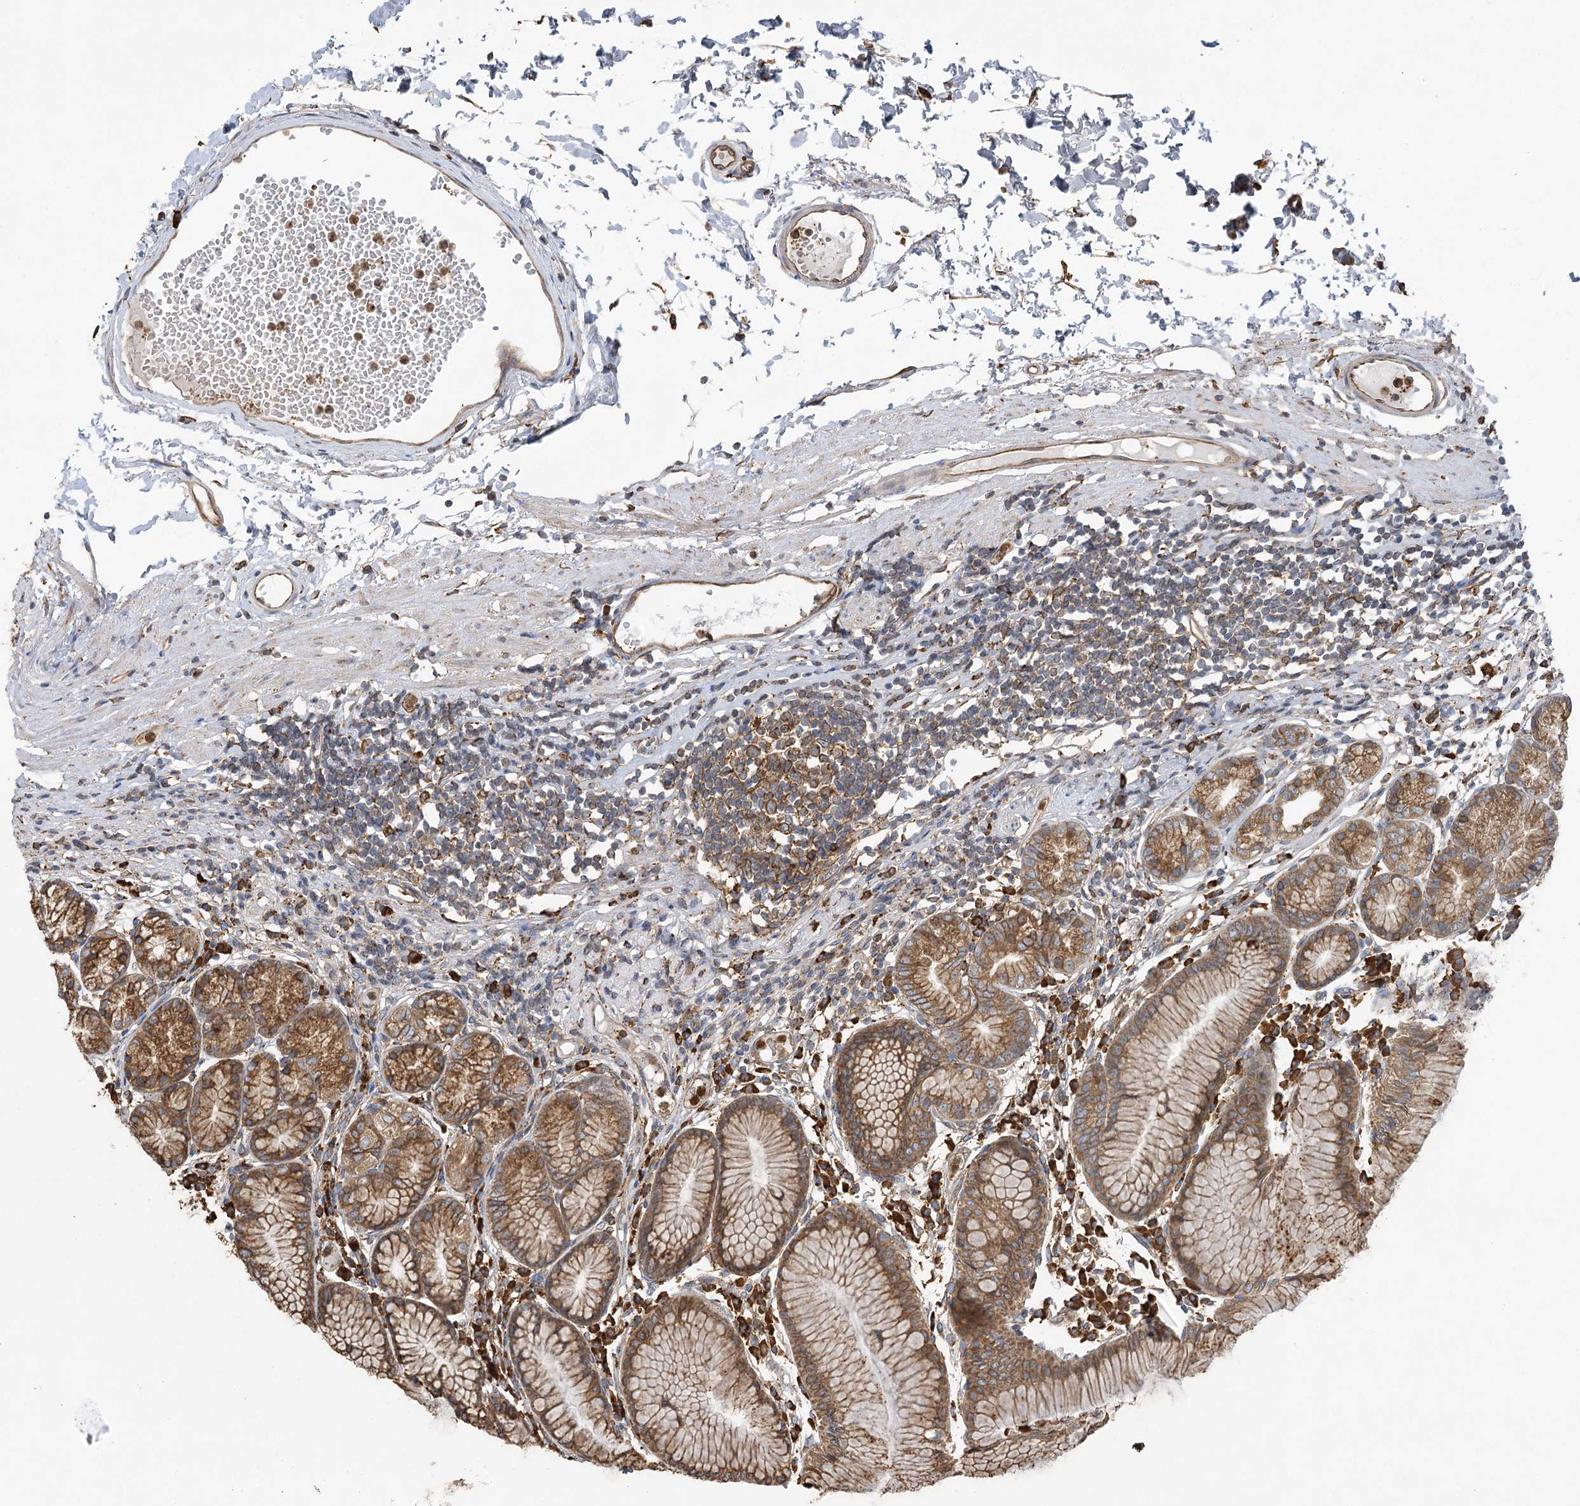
{"staining": {"intensity": "strong", "quantity": ">75%", "location": "cytoplasmic/membranous"}, "tissue": "stomach", "cell_type": "Glandular cells", "image_type": "normal", "snomed": [{"axis": "morphology", "description": "Normal tissue, NOS"}, {"axis": "topography", "description": "Stomach"}], "caption": "A high amount of strong cytoplasmic/membranous positivity is appreciated in about >75% of glandular cells in normal stomach.", "gene": "ACAP2", "patient": {"sex": "female", "age": 57}}